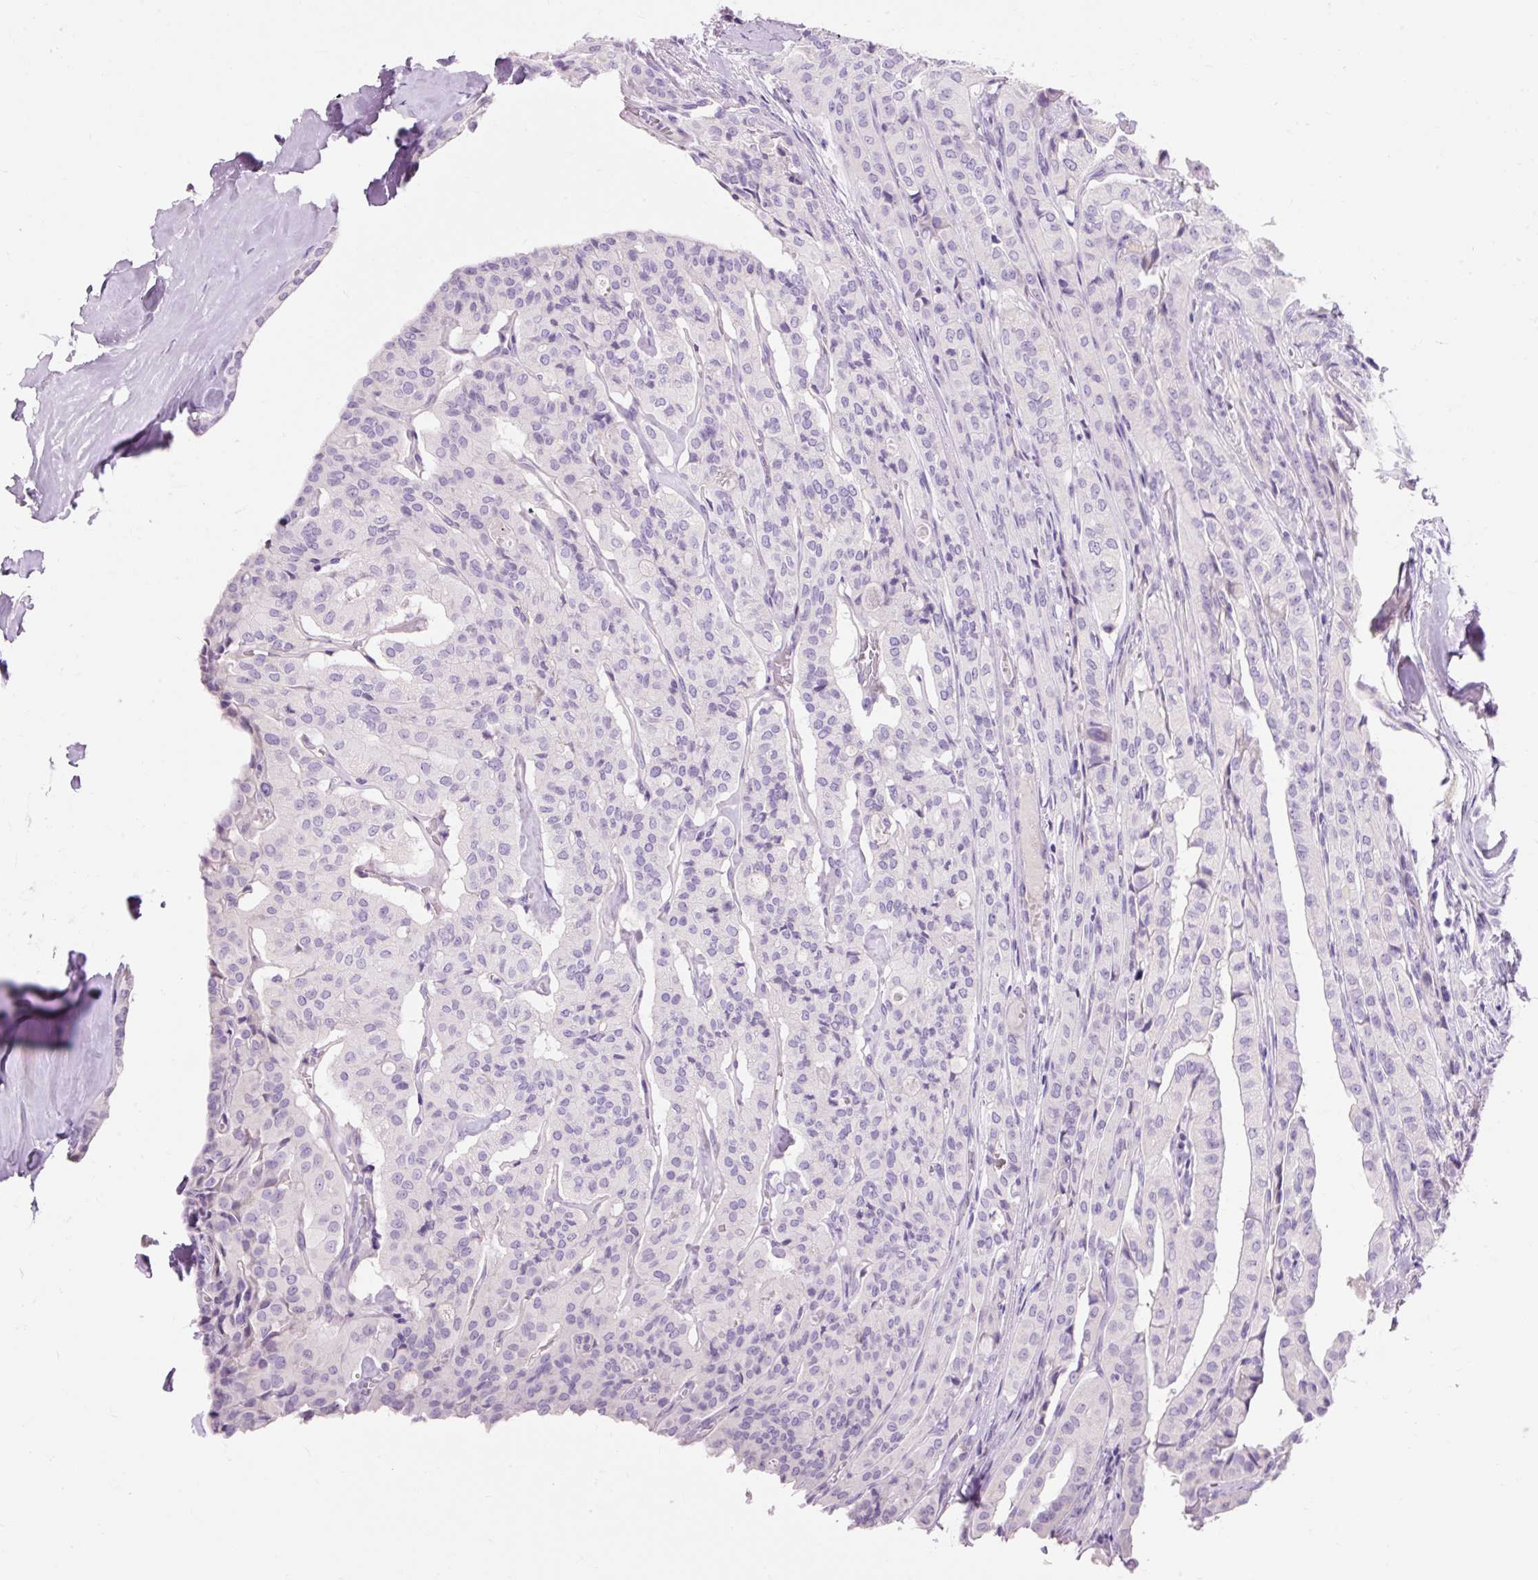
{"staining": {"intensity": "negative", "quantity": "none", "location": "none"}, "tissue": "thyroid cancer", "cell_type": "Tumor cells", "image_type": "cancer", "snomed": [{"axis": "morphology", "description": "Papillary adenocarcinoma, NOS"}, {"axis": "topography", "description": "Thyroid gland"}], "caption": "Papillary adenocarcinoma (thyroid) stained for a protein using IHC shows no expression tumor cells.", "gene": "TMEM213", "patient": {"sex": "female", "age": 59}}